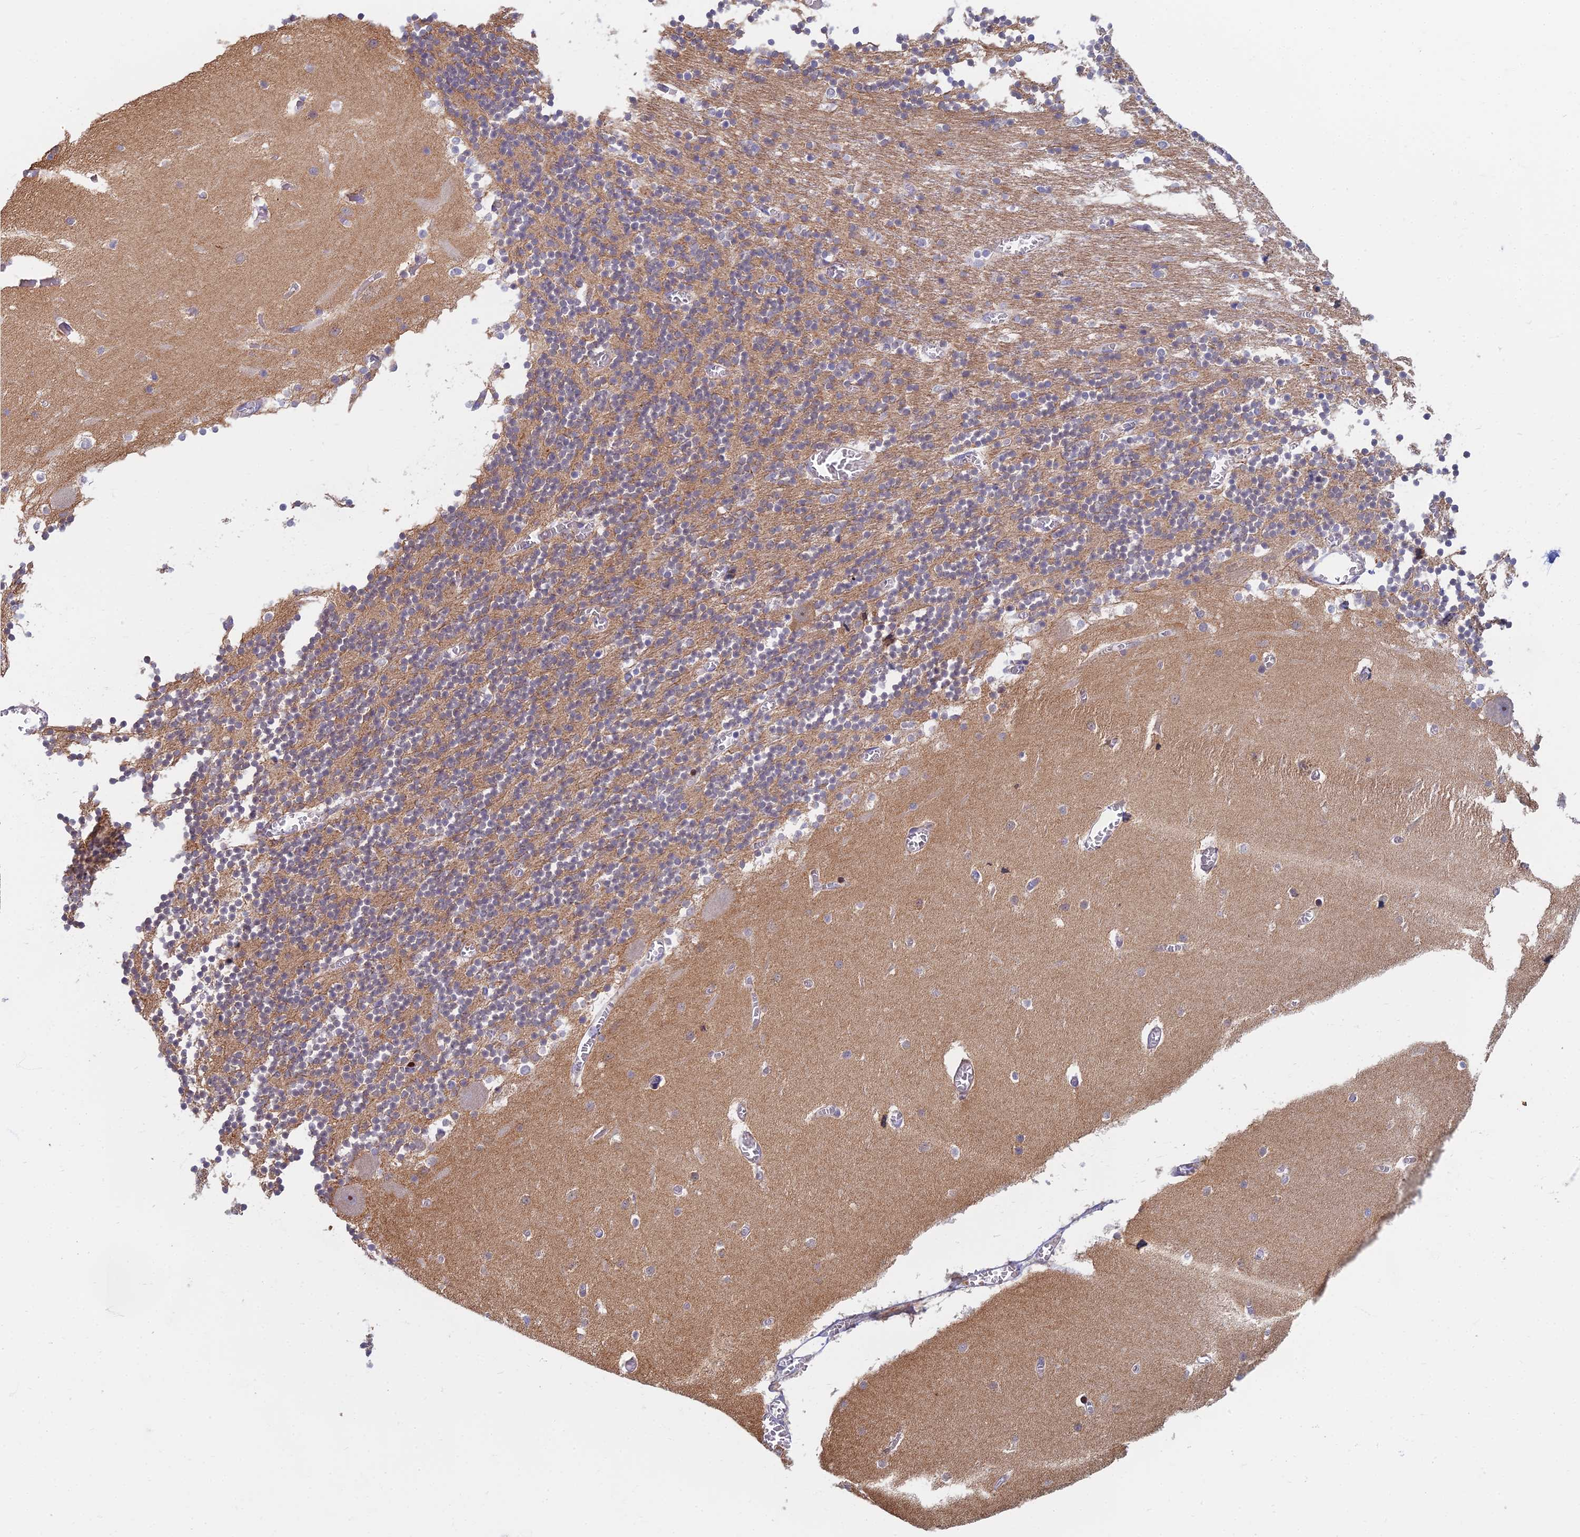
{"staining": {"intensity": "moderate", "quantity": ">75%", "location": "cytoplasmic/membranous"}, "tissue": "cerebellum", "cell_type": "Cells in granular layer", "image_type": "normal", "snomed": [{"axis": "morphology", "description": "Normal tissue, NOS"}, {"axis": "topography", "description": "Cerebellum"}], "caption": "Cells in granular layer show medium levels of moderate cytoplasmic/membranous staining in approximately >75% of cells in normal cerebellum. The staining was performed using DAB, with brown indicating positive protein expression. Nuclei are stained blue with hematoxylin.", "gene": "C15orf40", "patient": {"sex": "female", "age": 28}}